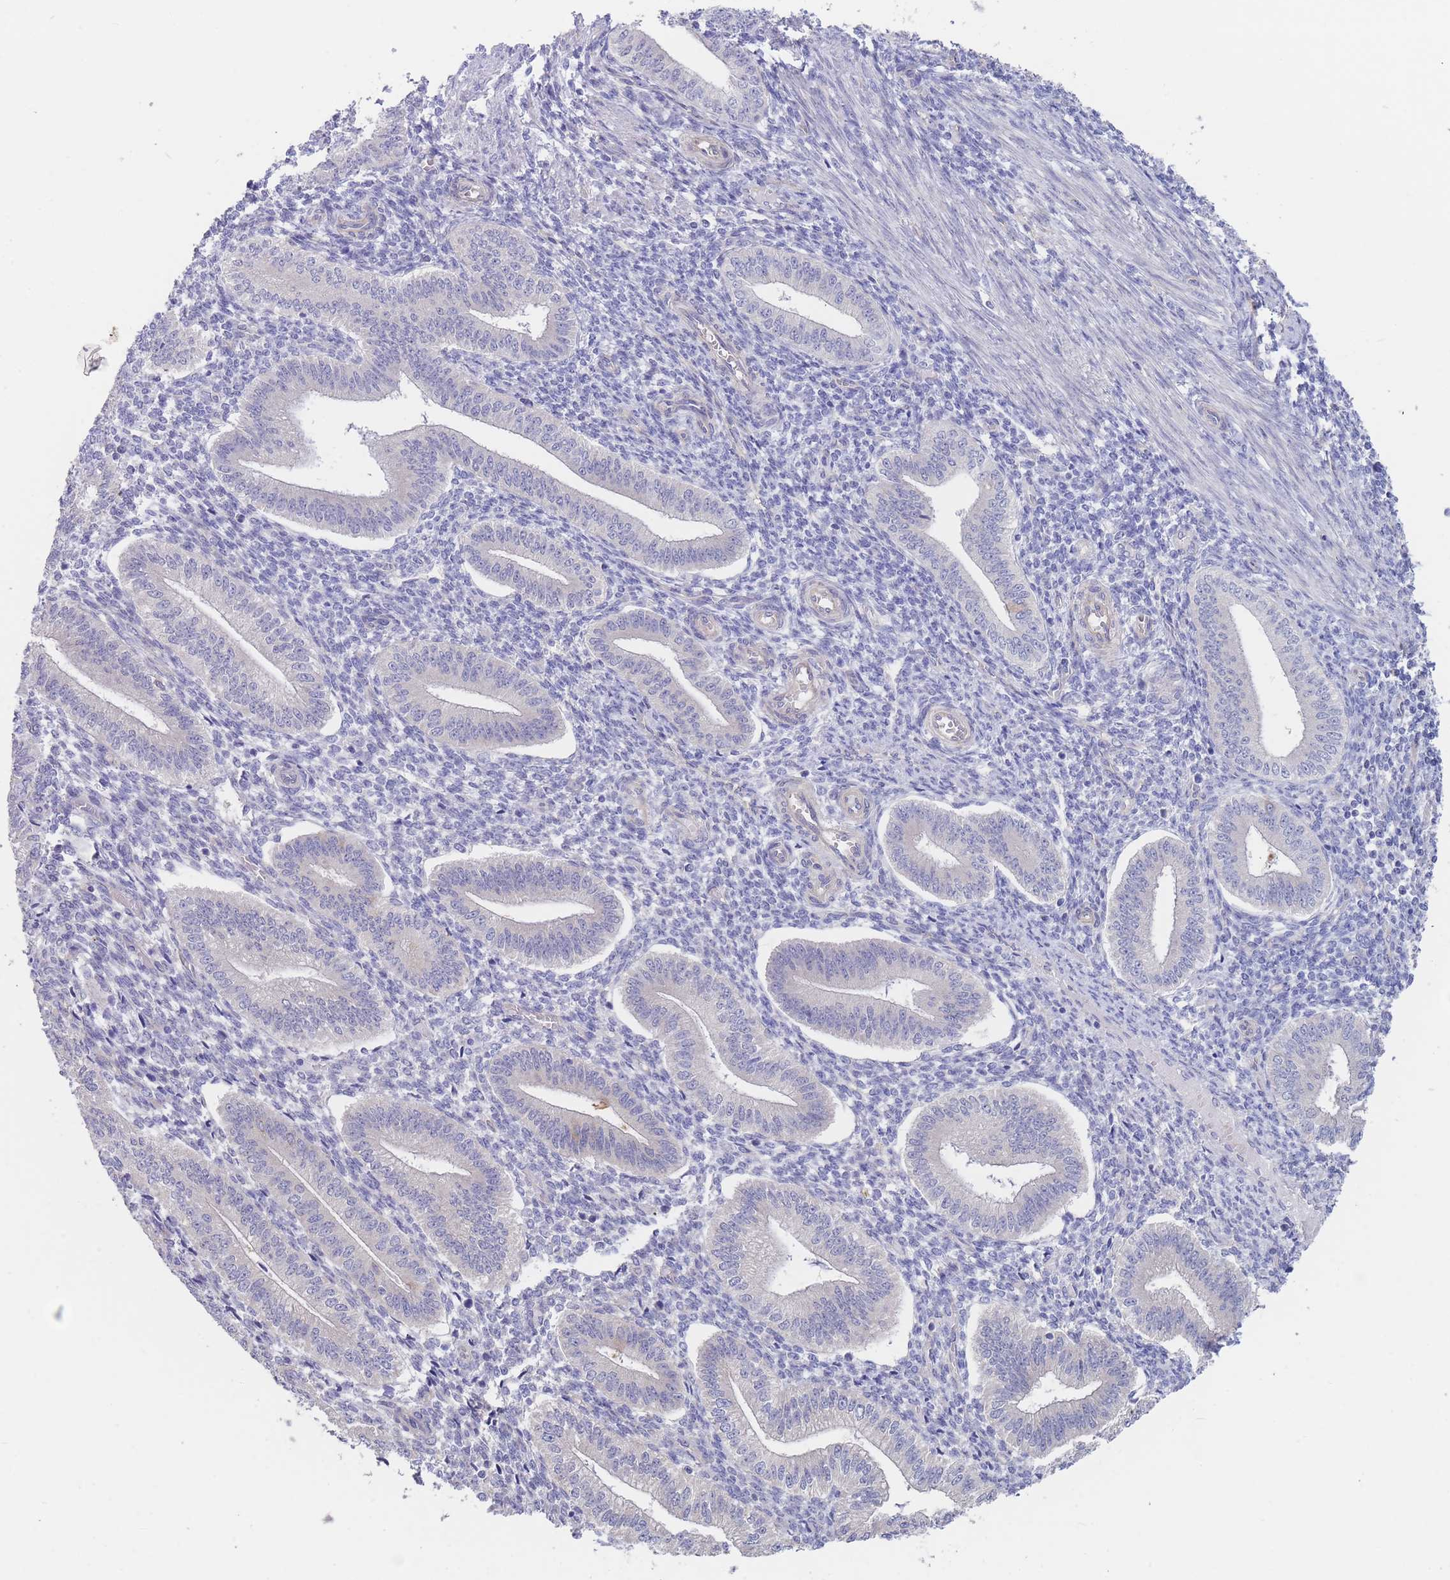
{"staining": {"intensity": "negative", "quantity": "none", "location": "none"}, "tissue": "endometrium", "cell_type": "Cells in endometrial stroma", "image_type": "normal", "snomed": [{"axis": "morphology", "description": "Normal tissue, NOS"}, {"axis": "topography", "description": "Endometrium"}], "caption": "This photomicrograph is of normal endometrium stained with immunohistochemistry (IHC) to label a protein in brown with the nuclei are counter-stained blue. There is no expression in cells in endometrial stroma. (DAB (3,3'-diaminobenzidine) immunohistochemistry, high magnification).", "gene": "ZNF281", "patient": {"sex": "female", "age": 34}}